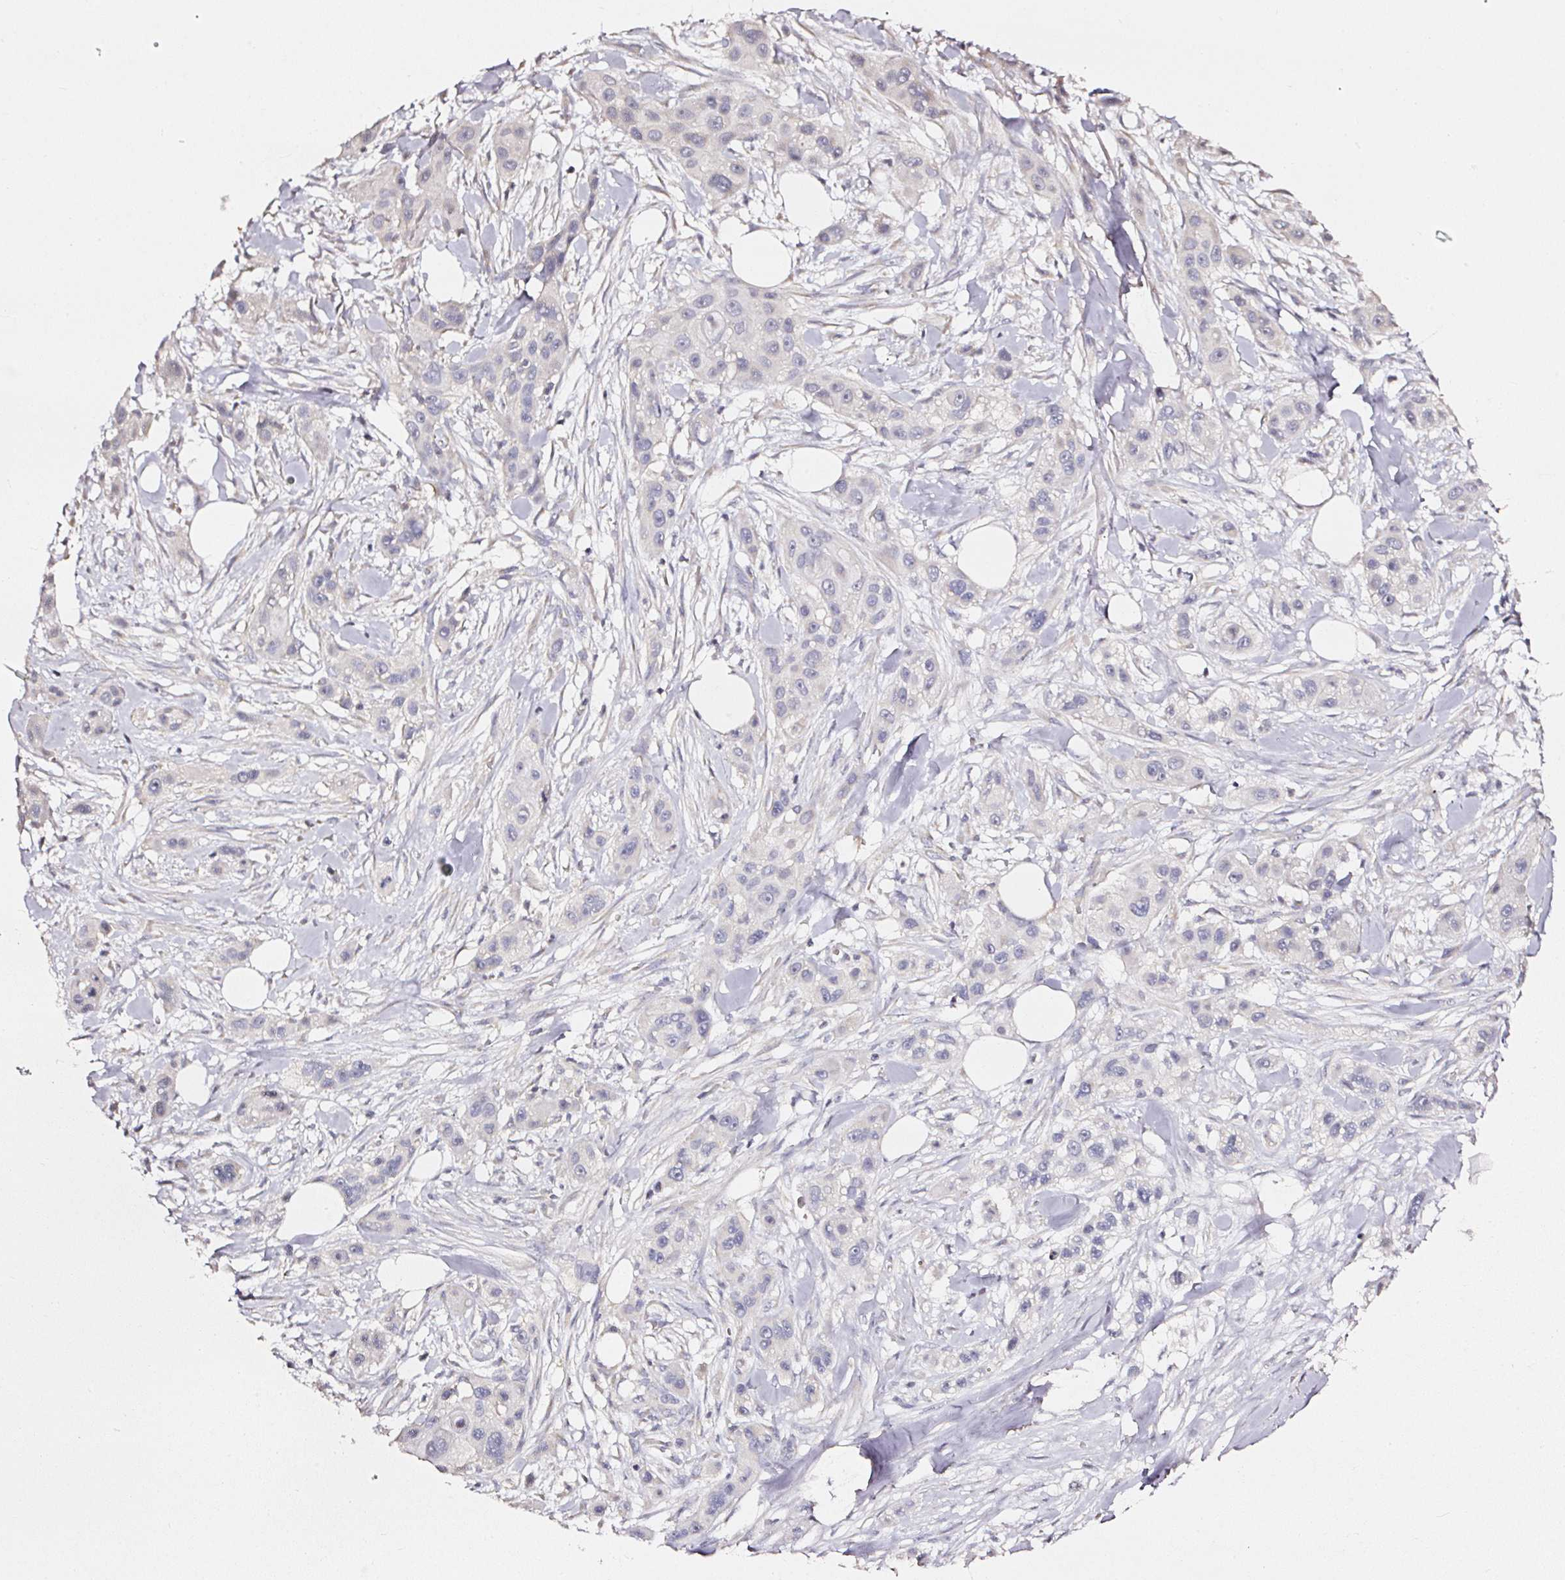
{"staining": {"intensity": "negative", "quantity": "none", "location": "none"}, "tissue": "skin cancer", "cell_type": "Tumor cells", "image_type": "cancer", "snomed": [{"axis": "morphology", "description": "Squamous cell carcinoma, NOS"}, {"axis": "topography", "description": "Skin"}], "caption": "An immunohistochemistry histopathology image of skin squamous cell carcinoma is shown. There is no staining in tumor cells of skin squamous cell carcinoma.", "gene": "NTRK1", "patient": {"sex": "male", "age": 63}}